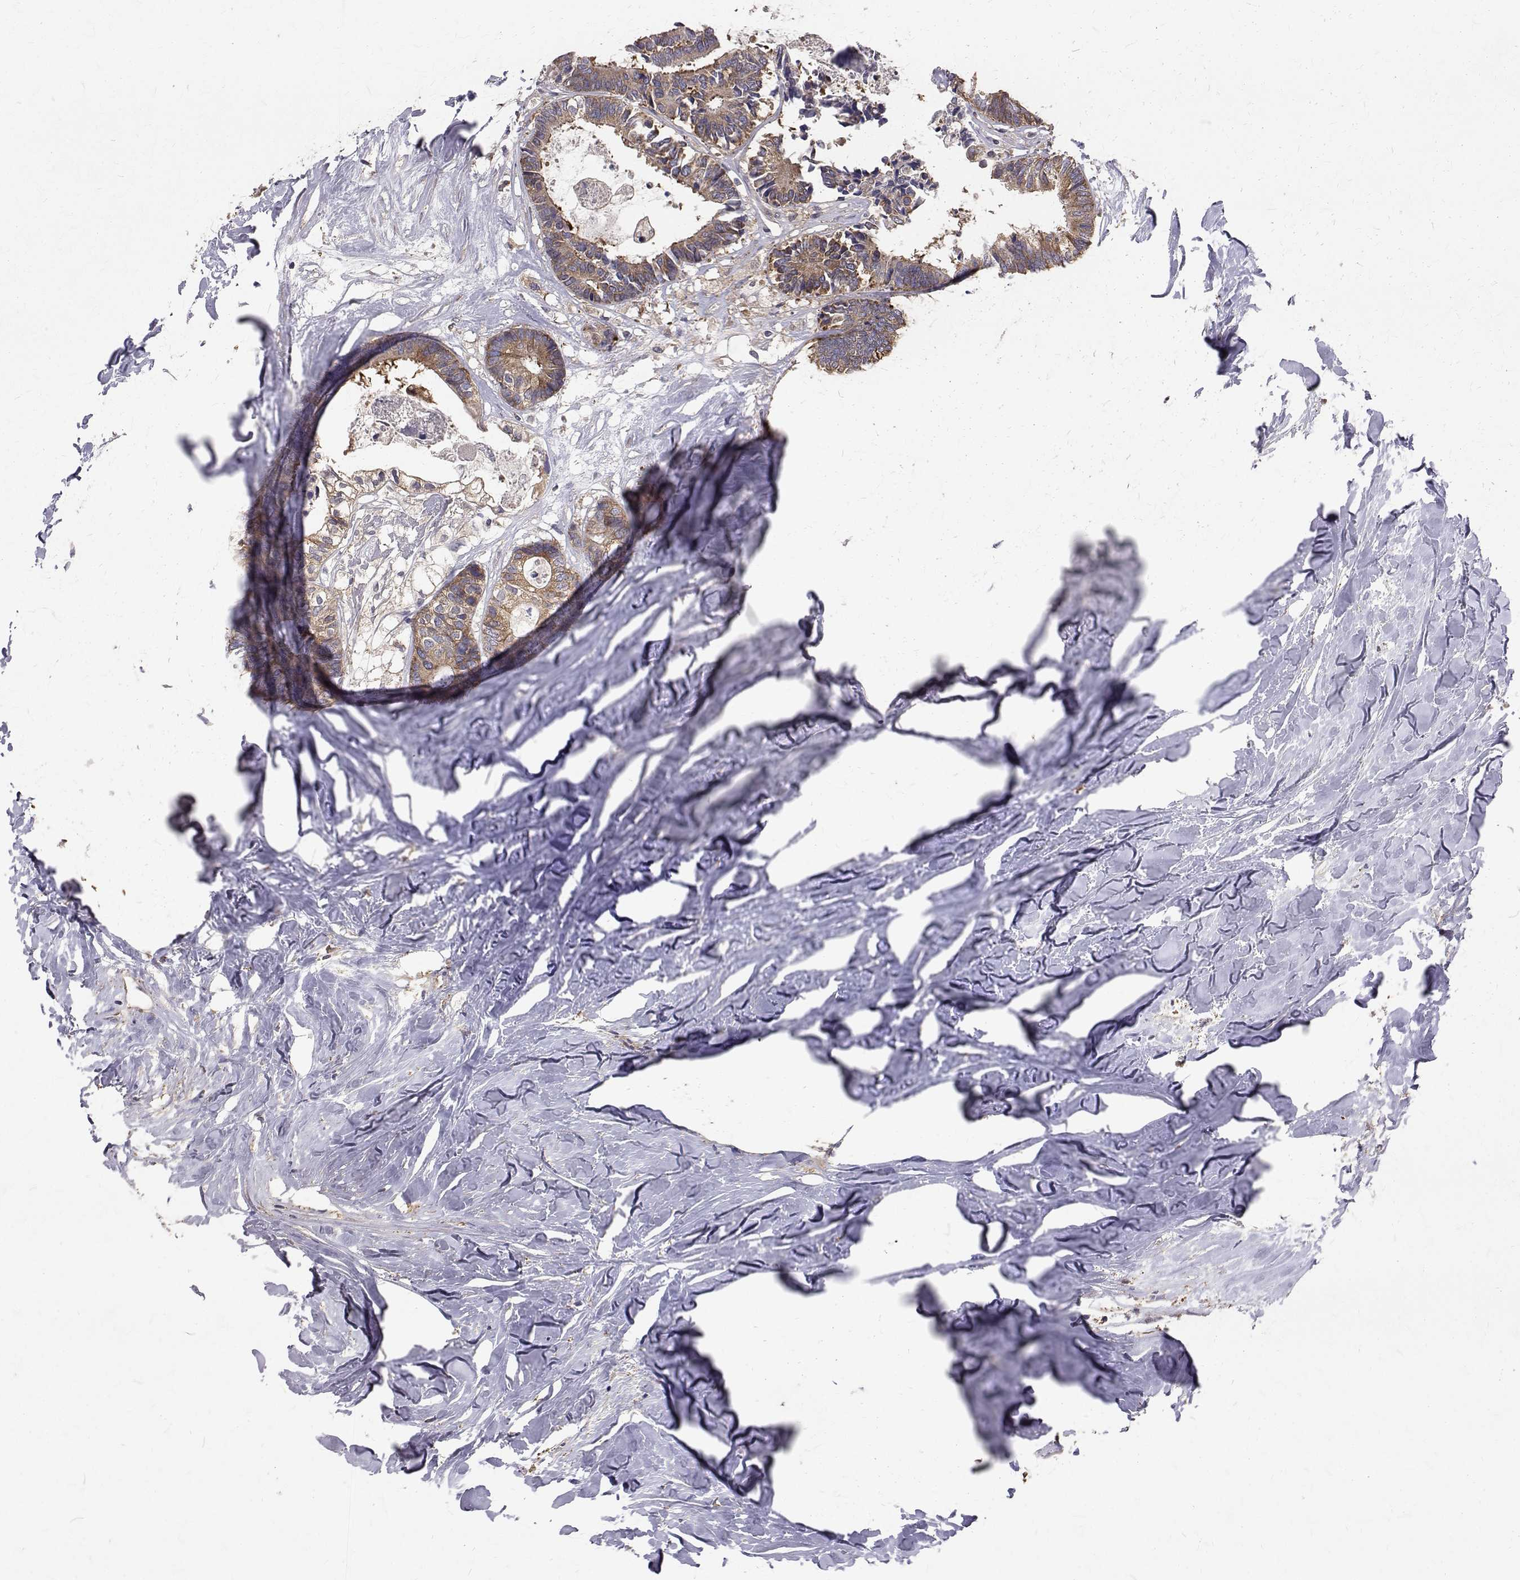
{"staining": {"intensity": "moderate", "quantity": ">75%", "location": "cytoplasmic/membranous"}, "tissue": "colorectal cancer", "cell_type": "Tumor cells", "image_type": "cancer", "snomed": [{"axis": "morphology", "description": "Adenocarcinoma, NOS"}, {"axis": "topography", "description": "Colon"}, {"axis": "topography", "description": "Rectum"}], "caption": "A brown stain labels moderate cytoplasmic/membranous positivity of a protein in adenocarcinoma (colorectal) tumor cells.", "gene": "FARSB", "patient": {"sex": "male", "age": 57}}